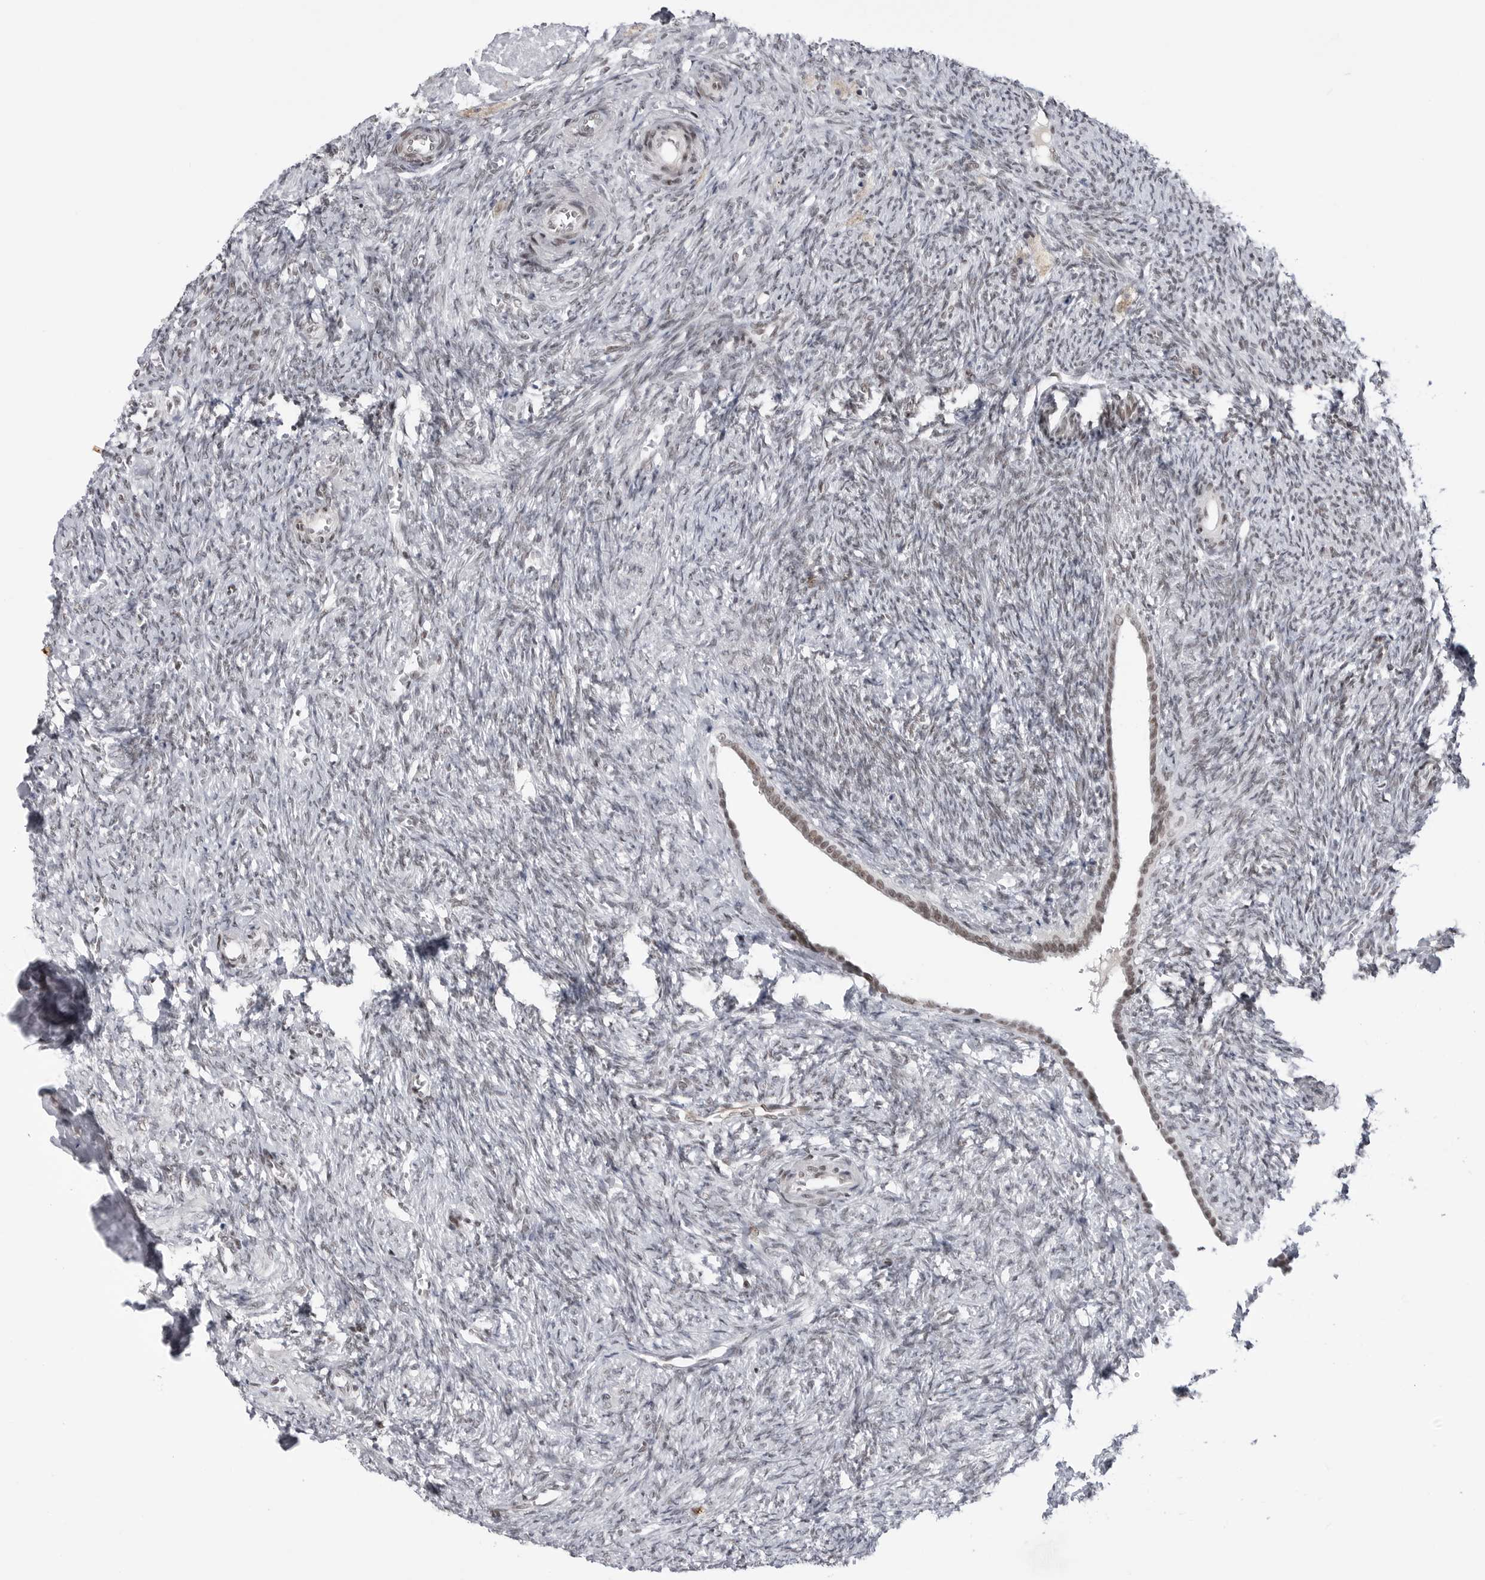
{"staining": {"intensity": "weak", "quantity": "<25%", "location": "nuclear"}, "tissue": "ovary", "cell_type": "Ovarian stroma cells", "image_type": "normal", "snomed": [{"axis": "morphology", "description": "Normal tissue, NOS"}, {"axis": "topography", "description": "Ovary"}], "caption": "Unremarkable ovary was stained to show a protein in brown. There is no significant expression in ovarian stroma cells. (Brightfield microscopy of DAB (3,3'-diaminobenzidine) immunohistochemistry (IHC) at high magnification).", "gene": "TRIM66", "patient": {"sex": "female", "age": 41}}